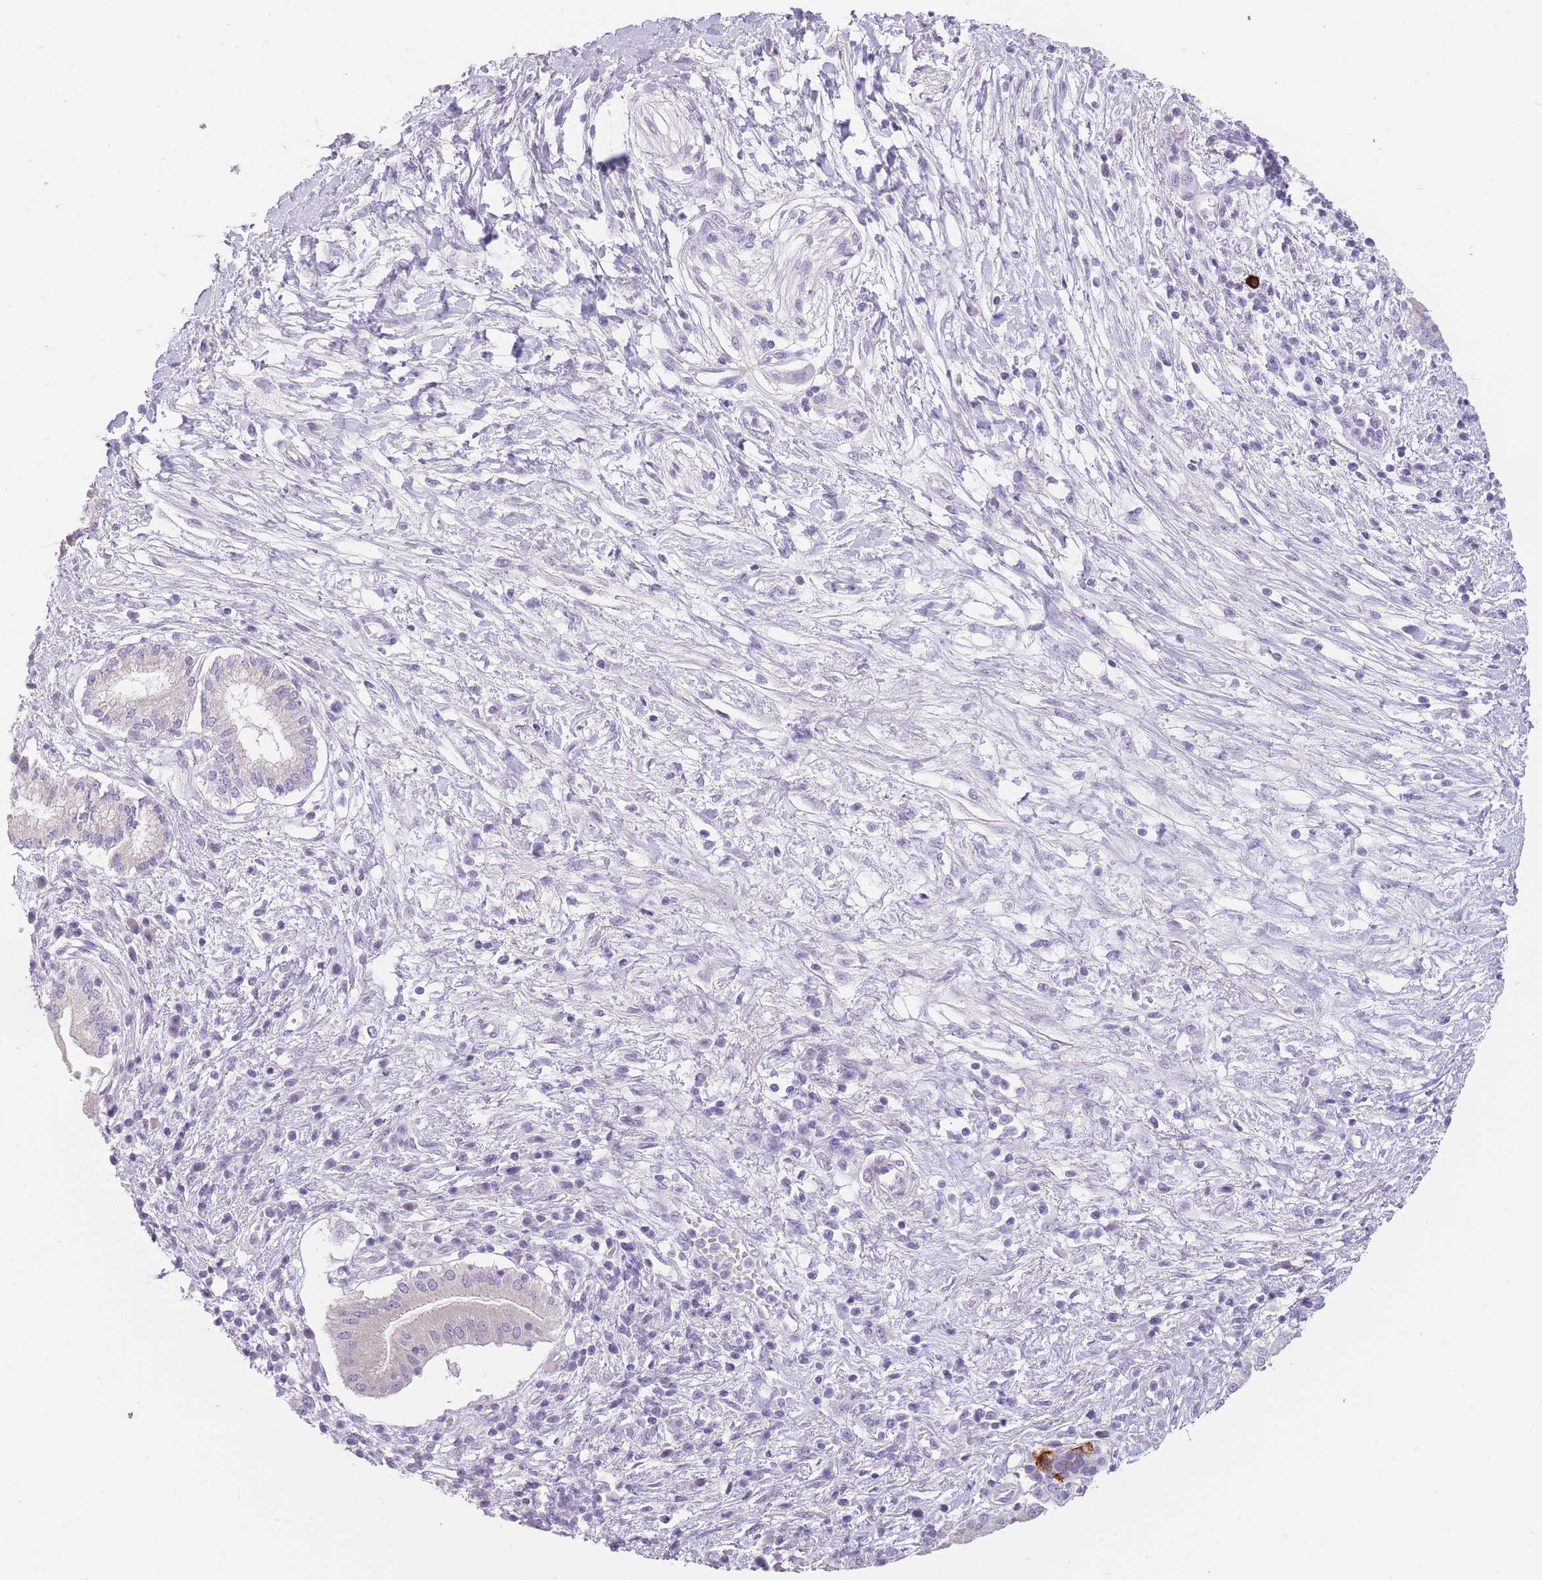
{"staining": {"intensity": "negative", "quantity": "none", "location": "none"}, "tissue": "pancreatic cancer", "cell_type": "Tumor cells", "image_type": "cancer", "snomed": [{"axis": "morphology", "description": "Adenocarcinoma, NOS"}, {"axis": "topography", "description": "Pancreas"}], "caption": "High magnification brightfield microscopy of pancreatic adenocarcinoma stained with DAB (3,3'-diaminobenzidine) (brown) and counterstained with hematoxylin (blue): tumor cells show no significant positivity. The staining was performed using DAB to visualize the protein expression in brown, while the nuclei were stained in blue with hematoxylin (Magnification: 20x).", "gene": "TMEM236", "patient": {"sex": "male", "age": 68}}